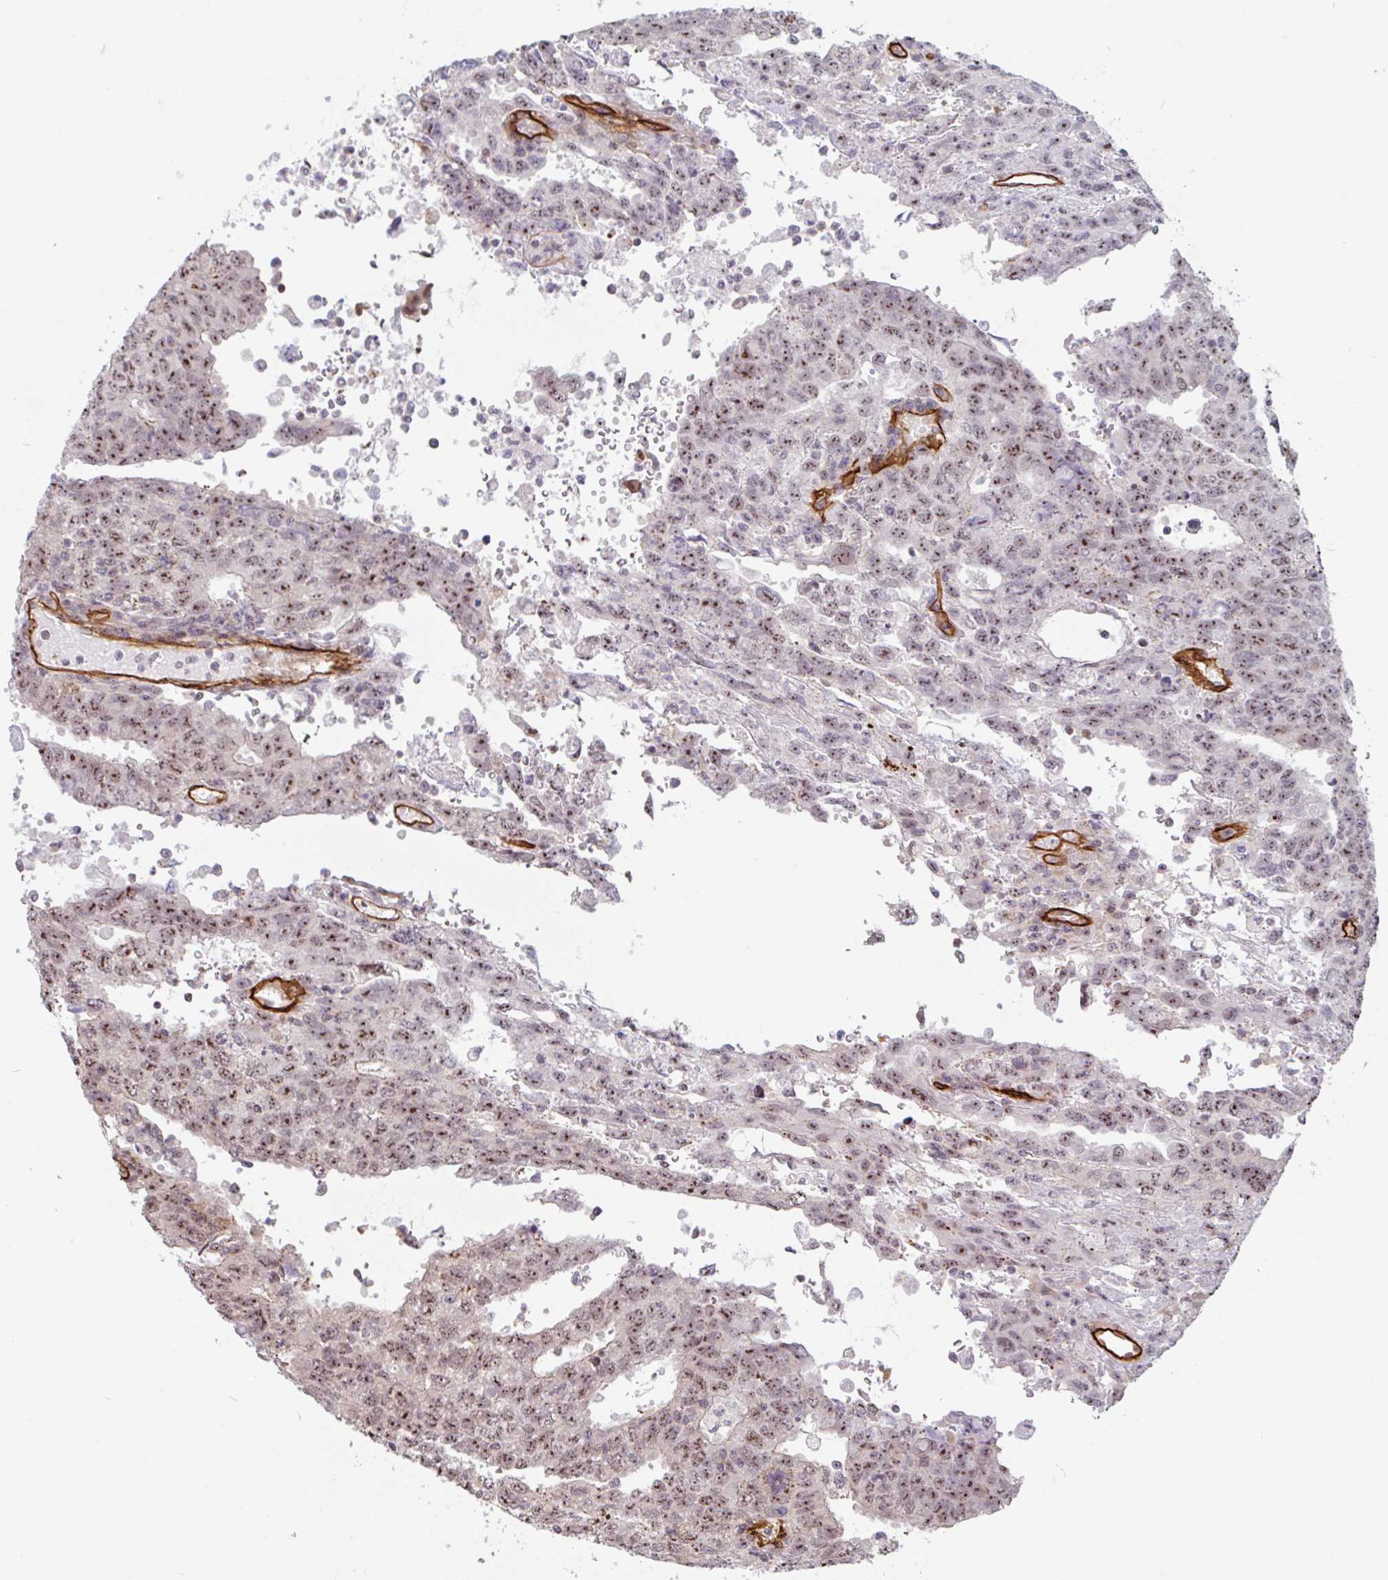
{"staining": {"intensity": "moderate", "quantity": ">75%", "location": "nuclear"}, "tissue": "testis cancer", "cell_type": "Tumor cells", "image_type": "cancer", "snomed": [{"axis": "morphology", "description": "Carcinoma, Embryonal, NOS"}, {"axis": "topography", "description": "Testis"}], "caption": "Immunohistochemistry staining of testis cancer (embryonal carcinoma), which displays medium levels of moderate nuclear staining in about >75% of tumor cells indicating moderate nuclear protein staining. The staining was performed using DAB (3,3'-diaminobenzidine) (brown) for protein detection and nuclei were counterstained in hematoxylin (blue).", "gene": "ZNF689", "patient": {"sex": "male", "age": 34}}